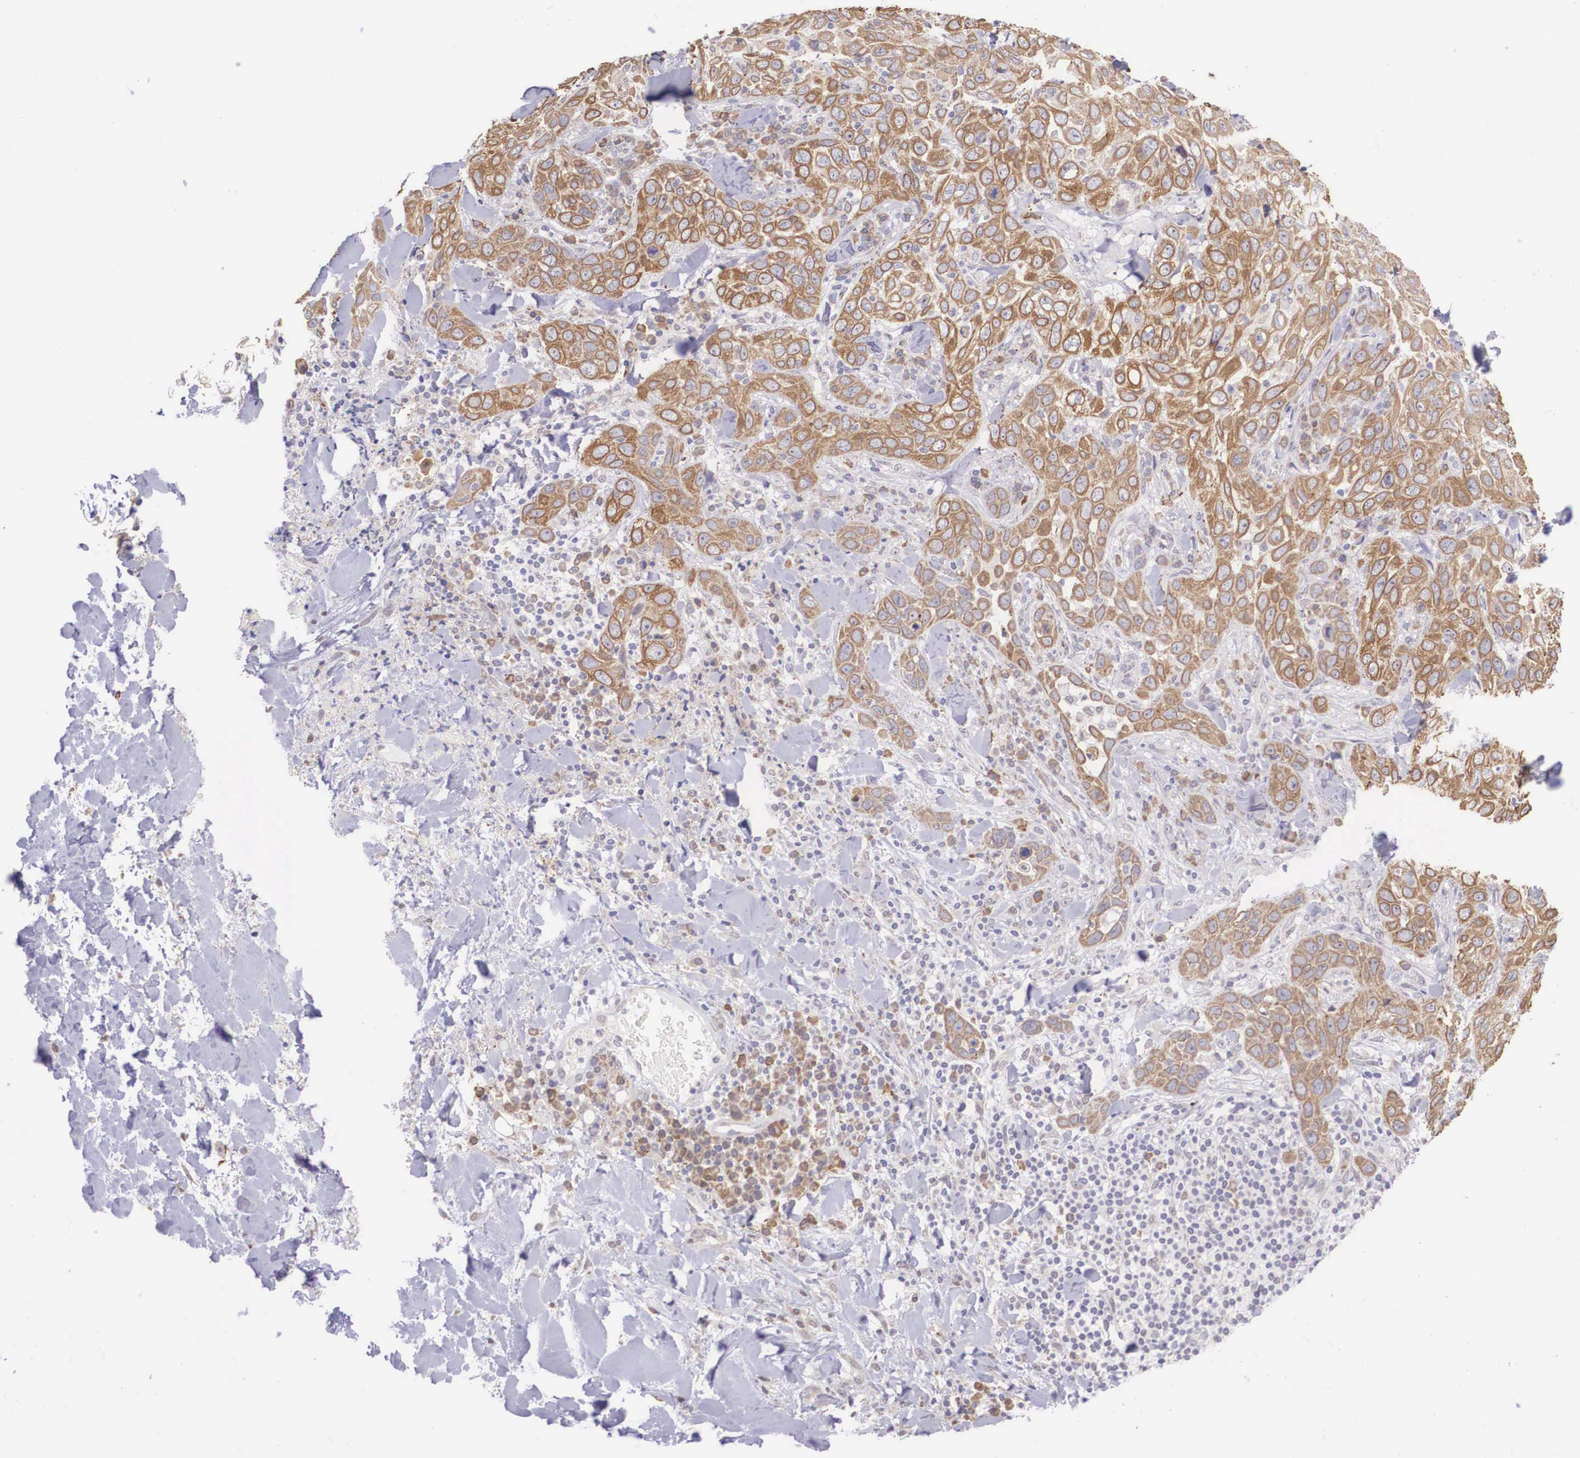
{"staining": {"intensity": "moderate", "quantity": "25%-75%", "location": "cytoplasmic/membranous"}, "tissue": "skin cancer", "cell_type": "Tumor cells", "image_type": "cancer", "snomed": [{"axis": "morphology", "description": "Squamous cell carcinoma, NOS"}, {"axis": "topography", "description": "Skin"}], "caption": "This histopathology image shows skin cancer (squamous cell carcinoma) stained with immunohistochemistry to label a protein in brown. The cytoplasmic/membranous of tumor cells show moderate positivity for the protein. Nuclei are counter-stained blue.", "gene": "SLC25A21", "patient": {"sex": "male", "age": 84}}